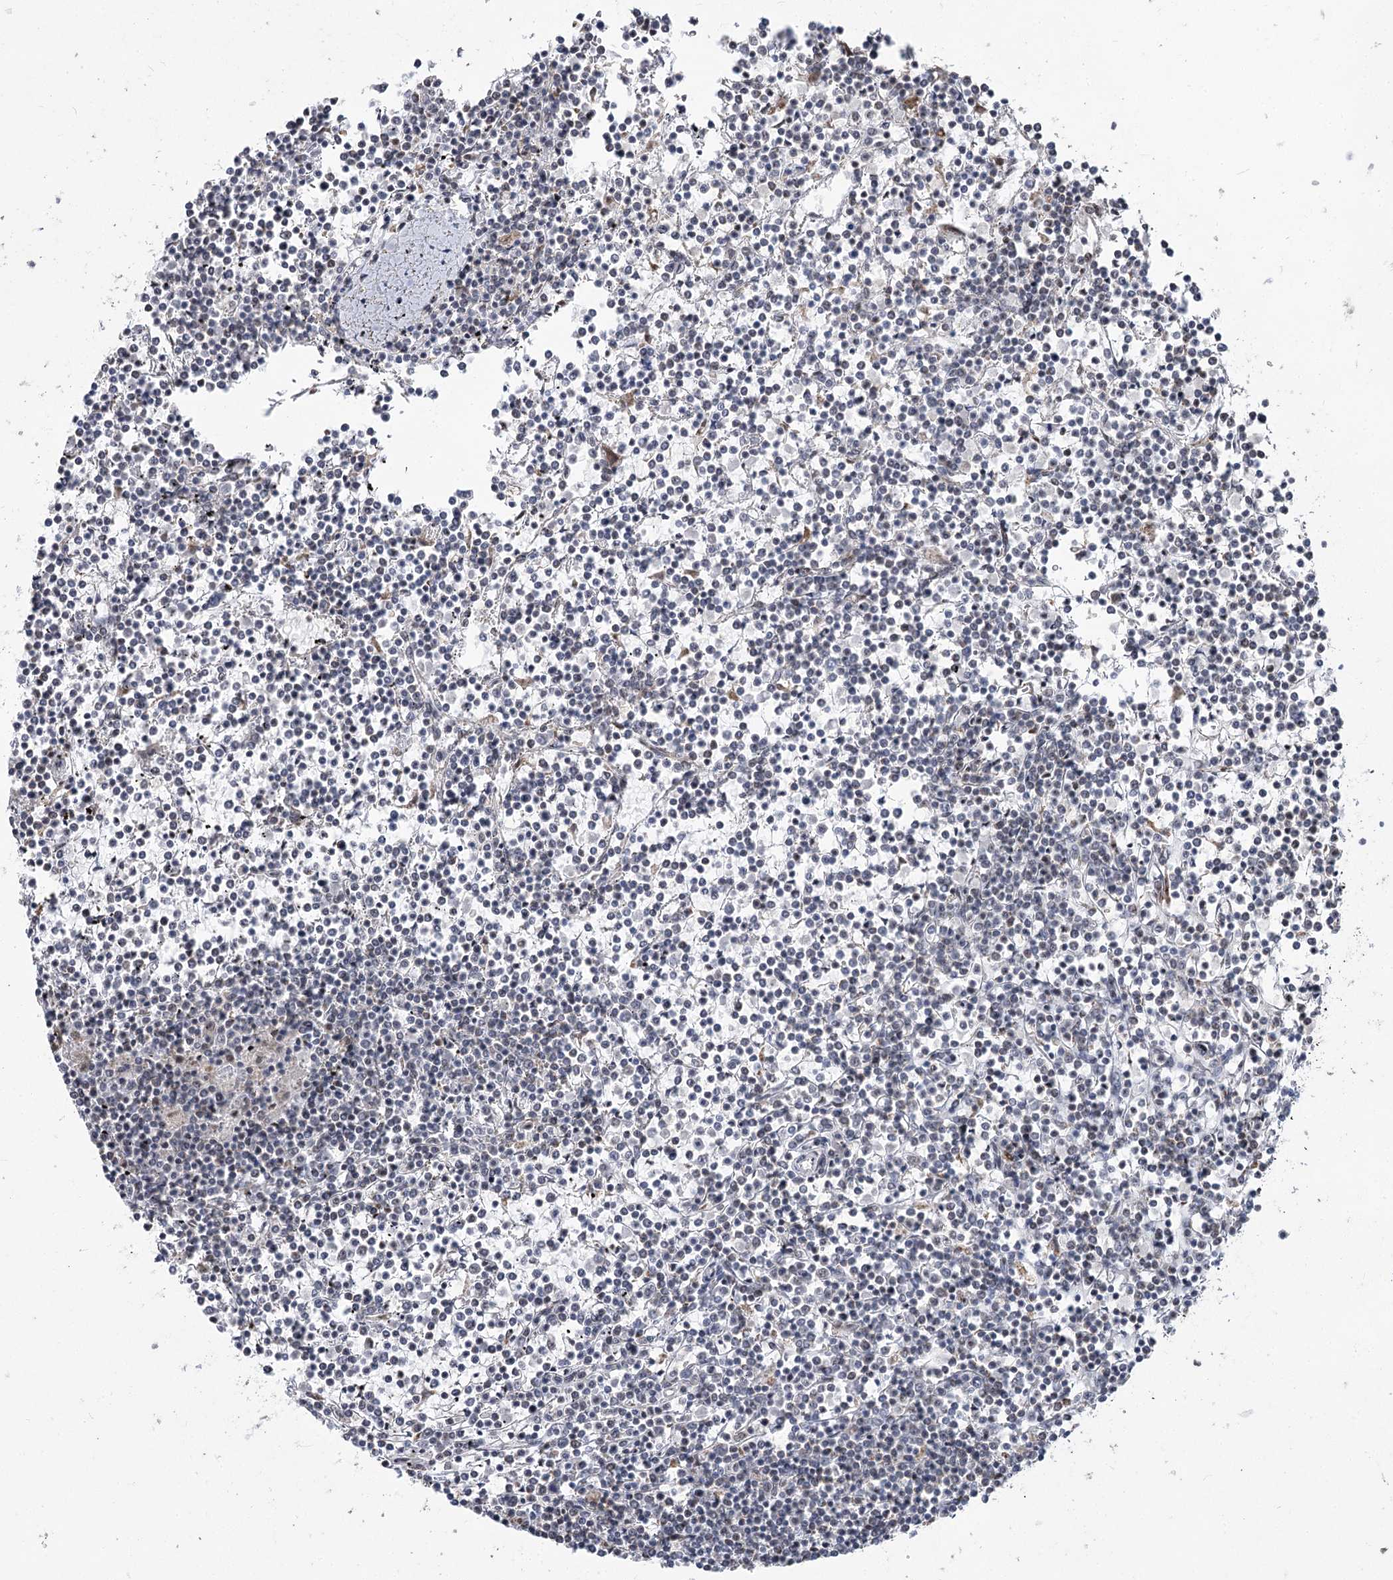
{"staining": {"intensity": "negative", "quantity": "none", "location": "none"}, "tissue": "lymphoma", "cell_type": "Tumor cells", "image_type": "cancer", "snomed": [{"axis": "morphology", "description": "Malignant lymphoma, non-Hodgkin's type, Low grade"}, {"axis": "topography", "description": "Spleen"}], "caption": "IHC photomicrograph of human low-grade malignant lymphoma, non-Hodgkin's type stained for a protein (brown), which demonstrates no positivity in tumor cells.", "gene": "RUFY4", "patient": {"sex": "female", "age": 19}}